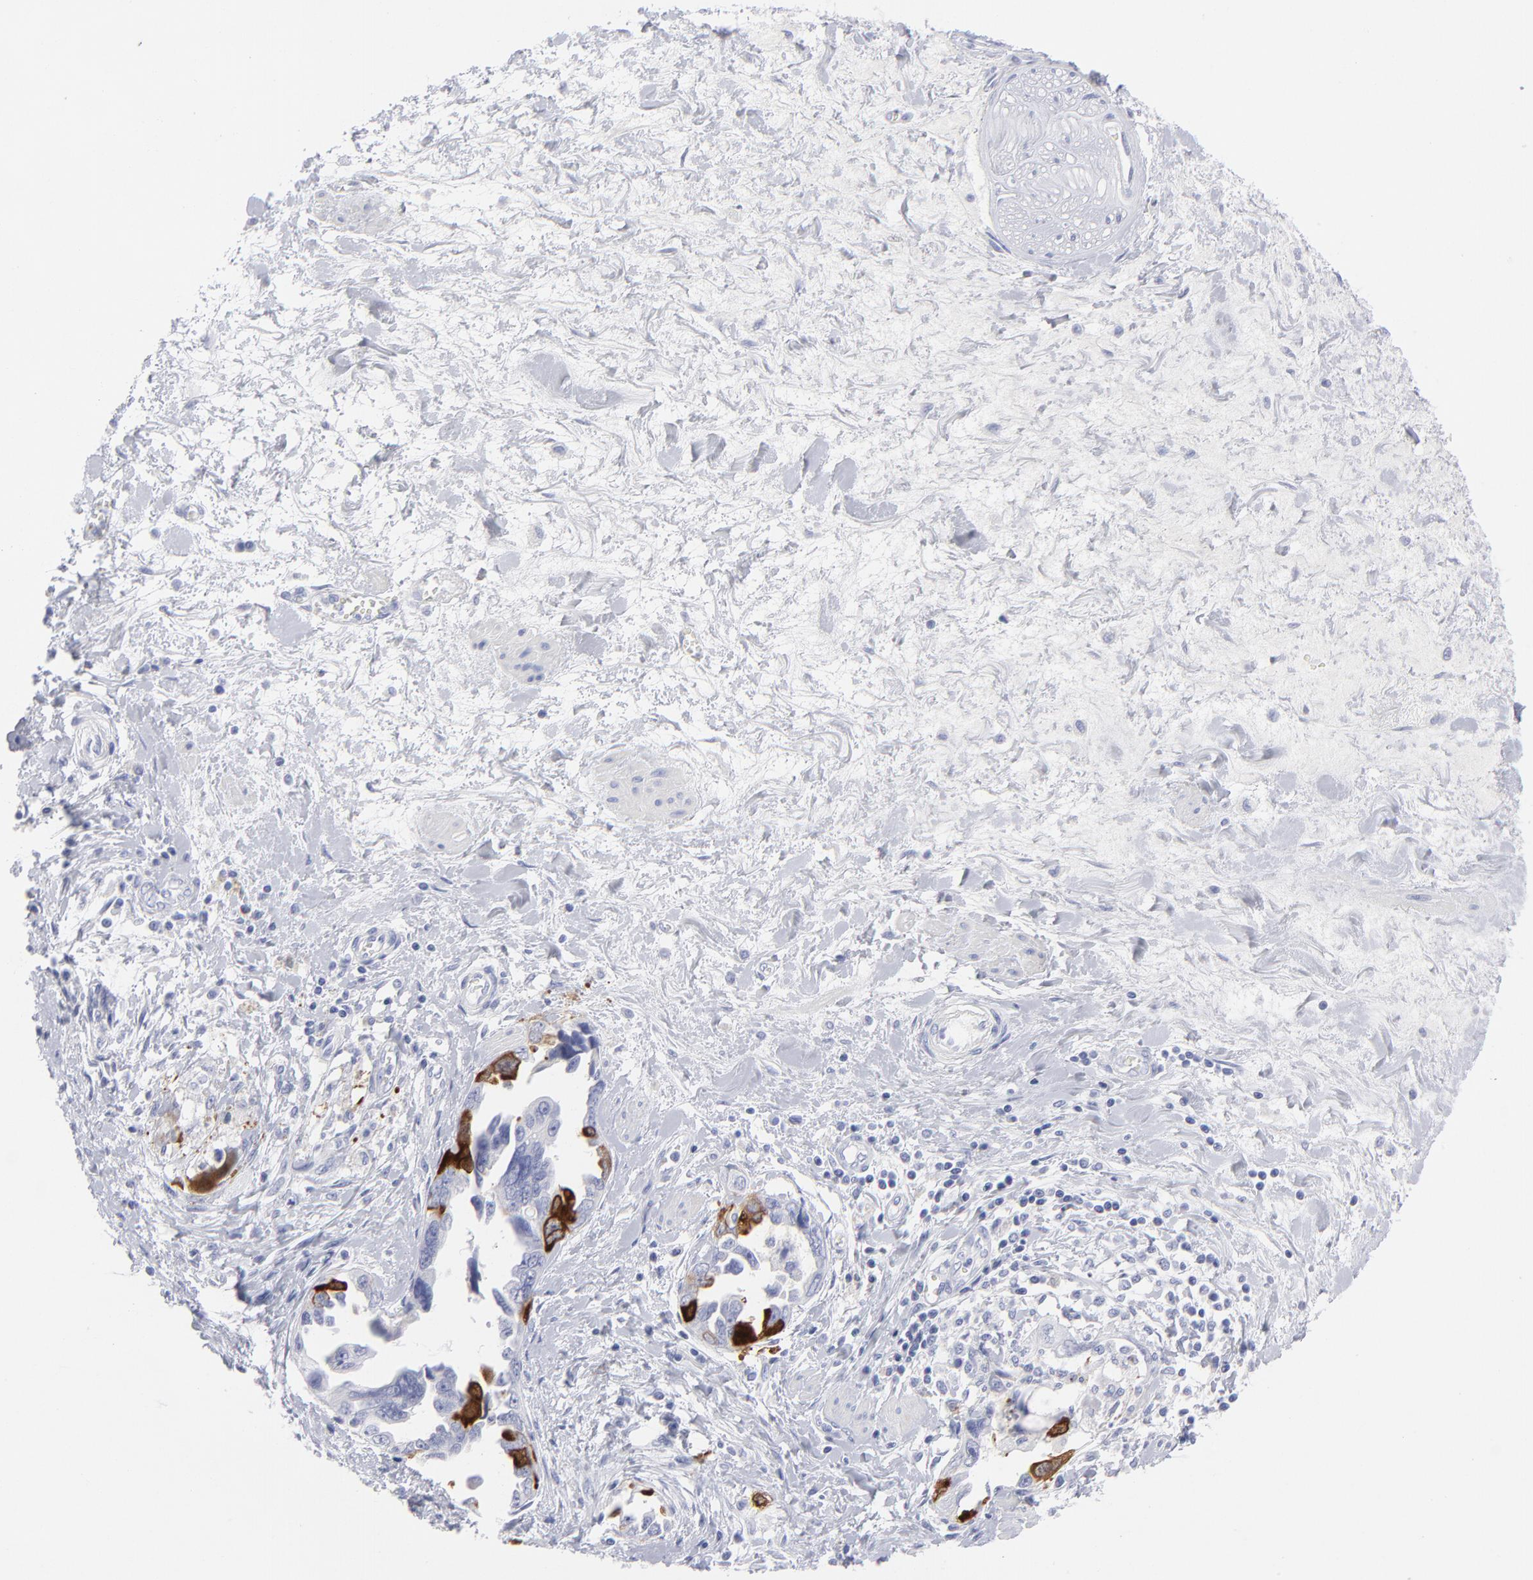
{"staining": {"intensity": "strong", "quantity": "<25%", "location": "cytoplasmic/membranous"}, "tissue": "ovarian cancer", "cell_type": "Tumor cells", "image_type": "cancer", "snomed": [{"axis": "morphology", "description": "Cystadenocarcinoma, serous, NOS"}, {"axis": "topography", "description": "Ovary"}], "caption": "Immunohistochemistry (IHC) (DAB) staining of ovarian cancer (serous cystadenocarcinoma) reveals strong cytoplasmic/membranous protein staining in about <25% of tumor cells.", "gene": "CCNB1", "patient": {"sex": "female", "age": 63}}